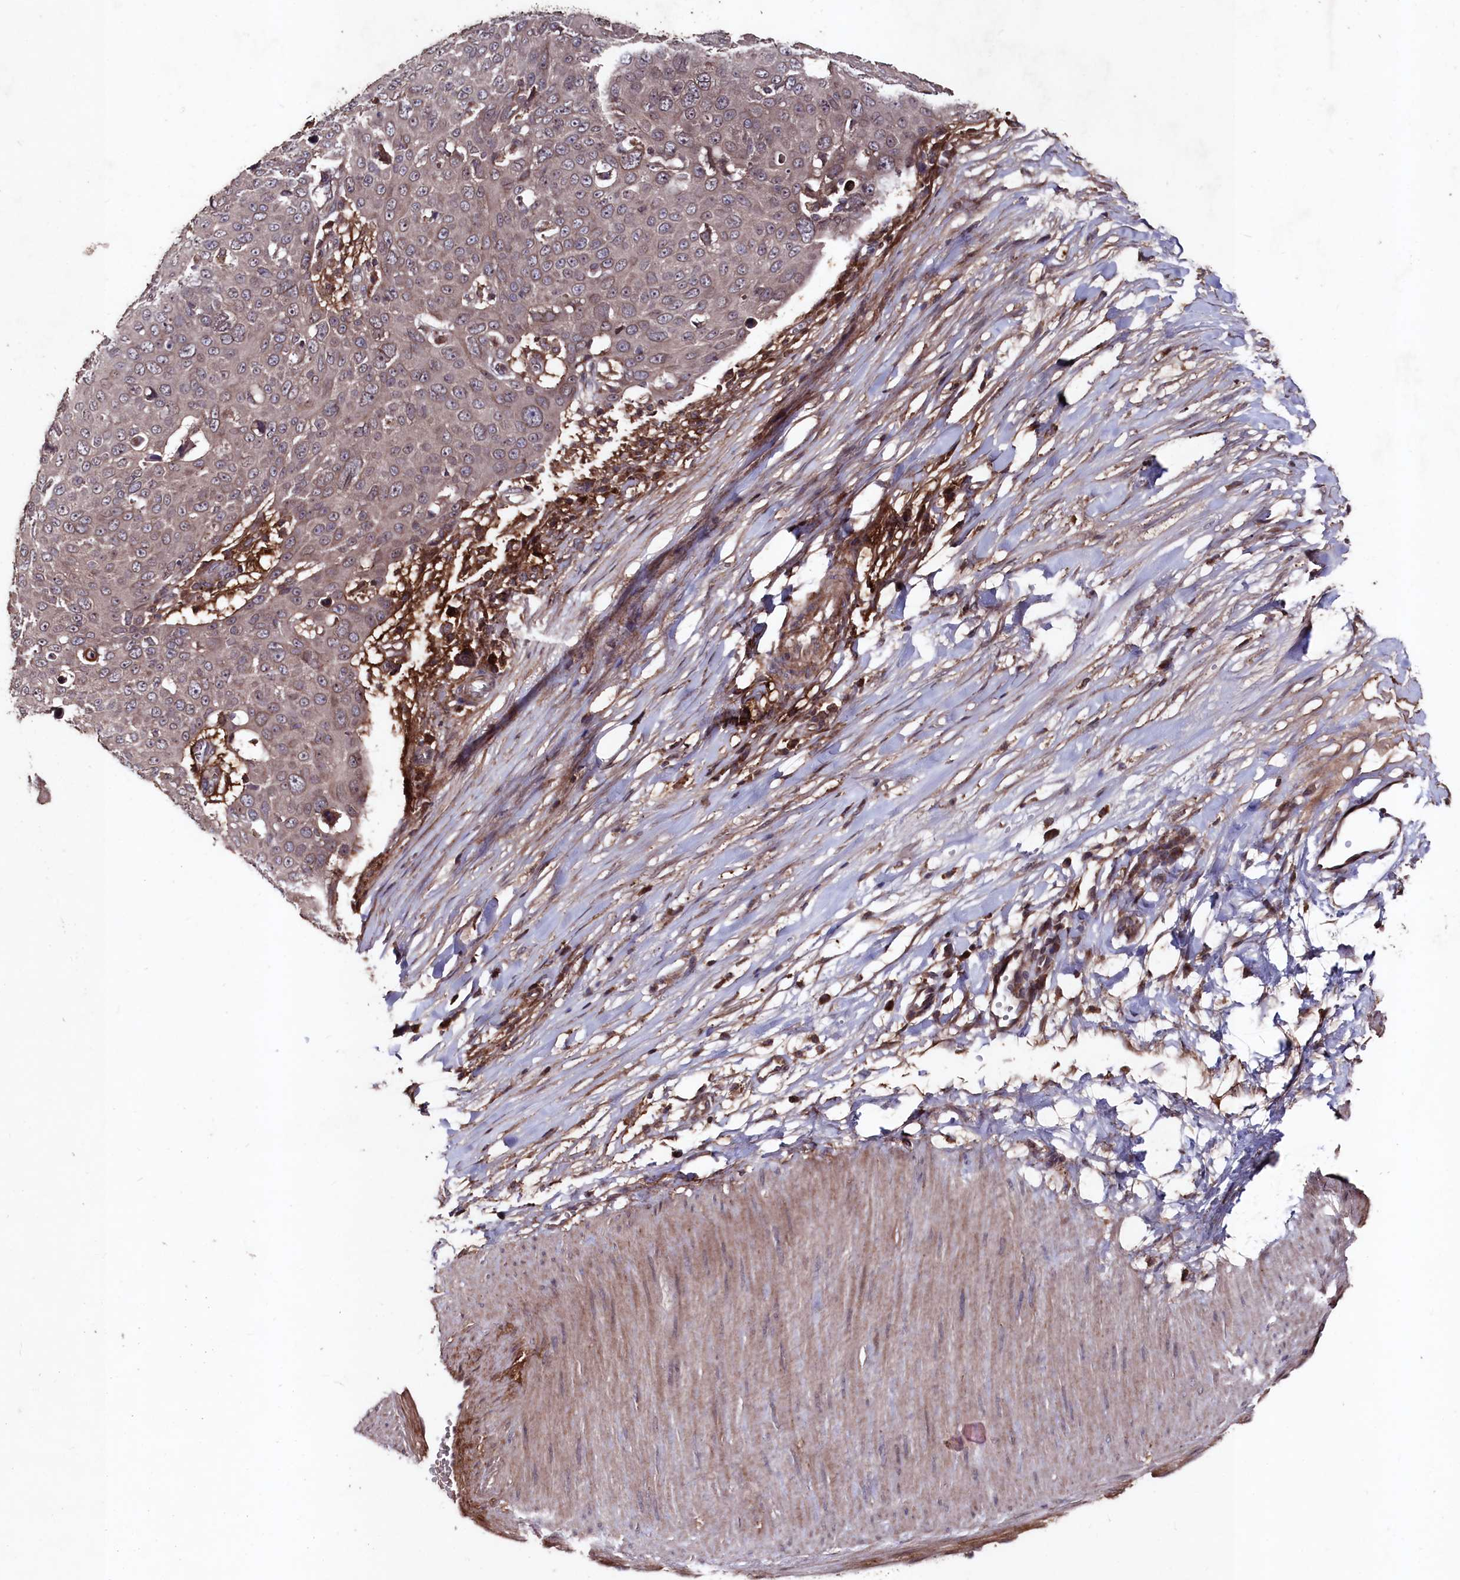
{"staining": {"intensity": "weak", "quantity": "<25%", "location": "cytoplasmic/membranous"}, "tissue": "skin cancer", "cell_type": "Tumor cells", "image_type": "cancer", "snomed": [{"axis": "morphology", "description": "Squamous cell carcinoma, NOS"}, {"axis": "topography", "description": "Skin"}], "caption": "This is an immunohistochemistry histopathology image of human squamous cell carcinoma (skin). There is no staining in tumor cells.", "gene": "MYO1H", "patient": {"sex": "male", "age": 71}}